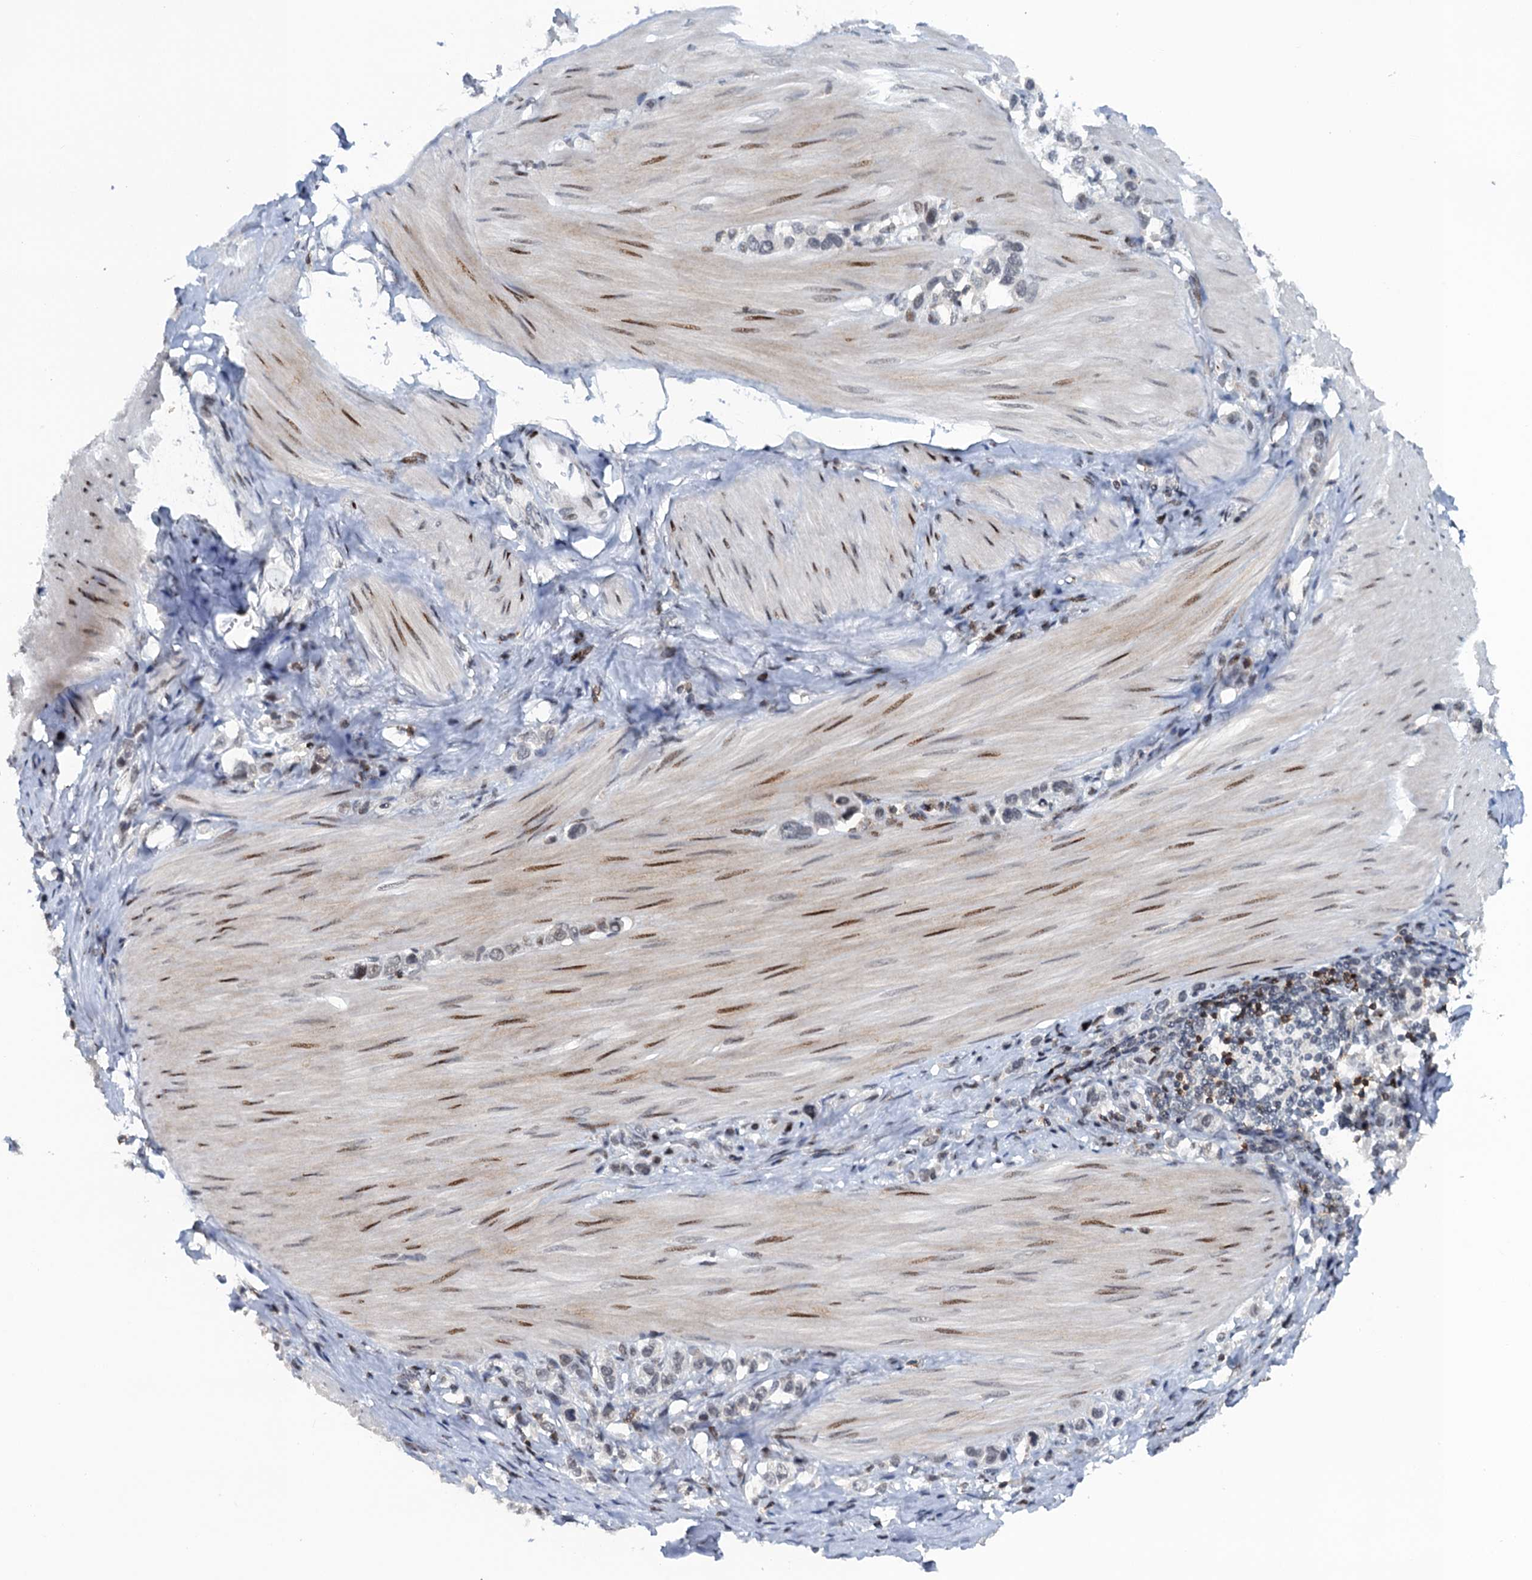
{"staining": {"intensity": "negative", "quantity": "none", "location": "none"}, "tissue": "stomach cancer", "cell_type": "Tumor cells", "image_type": "cancer", "snomed": [{"axis": "morphology", "description": "Adenocarcinoma, NOS"}, {"axis": "topography", "description": "Stomach"}], "caption": "Stomach cancer was stained to show a protein in brown. There is no significant staining in tumor cells.", "gene": "FYB1", "patient": {"sex": "female", "age": 65}}